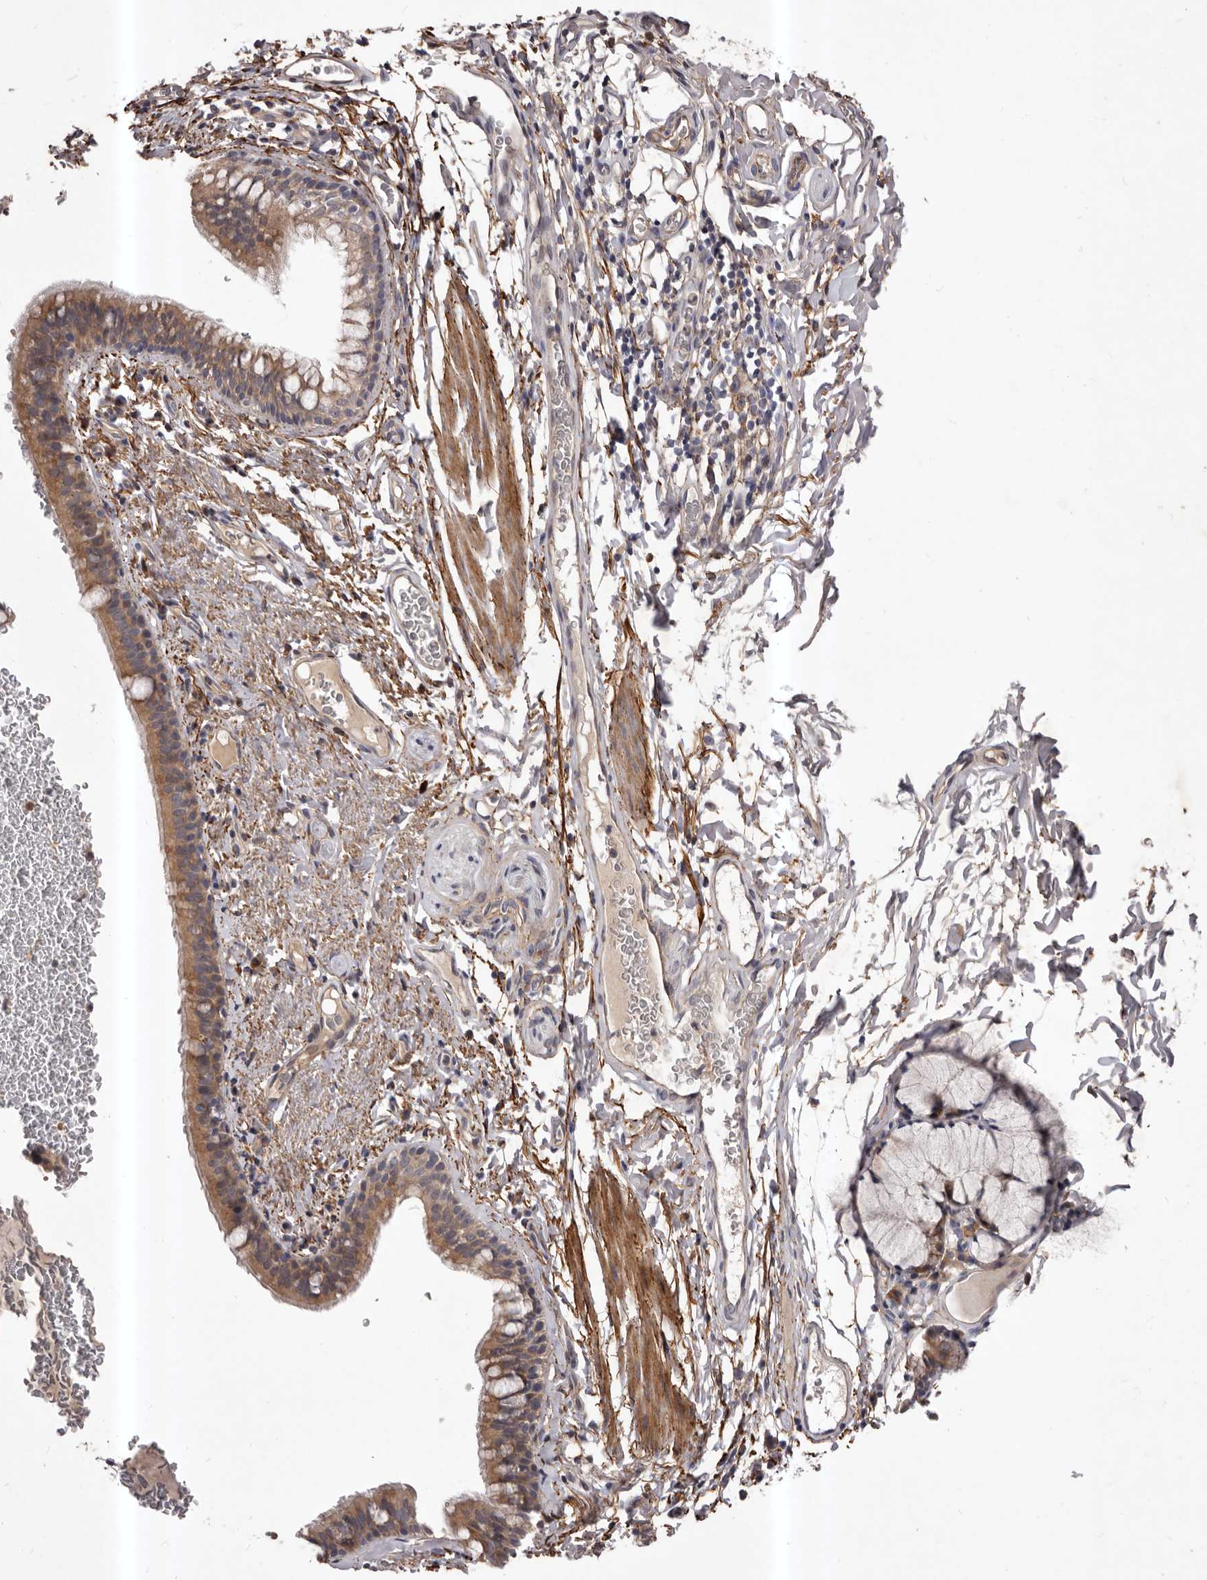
{"staining": {"intensity": "moderate", "quantity": ">75%", "location": "cytoplasmic/membranous"}, "tissue": "bronchus", "cell_type": "Respiratory epithelial cells", "image_type": "normal", "snomed": [{"axis": "morphology", "description": "Normal tissue, NOS"}, {"axis": "topography", "description": "Cartilage tissue"}, {"axis": "topography", "description": "Bronchus"}], "caption": "This image displays normal bronchus stained with immunohistochemistry (IHC) to label a protein in brown. The cytoplasmic/membranous of respiratory epithelial cells show moderate positivity for the protein. Nuclei are counter-stained blue.", "gene": "HBS1L", "patient": {"sex": "female", "age": 36}}